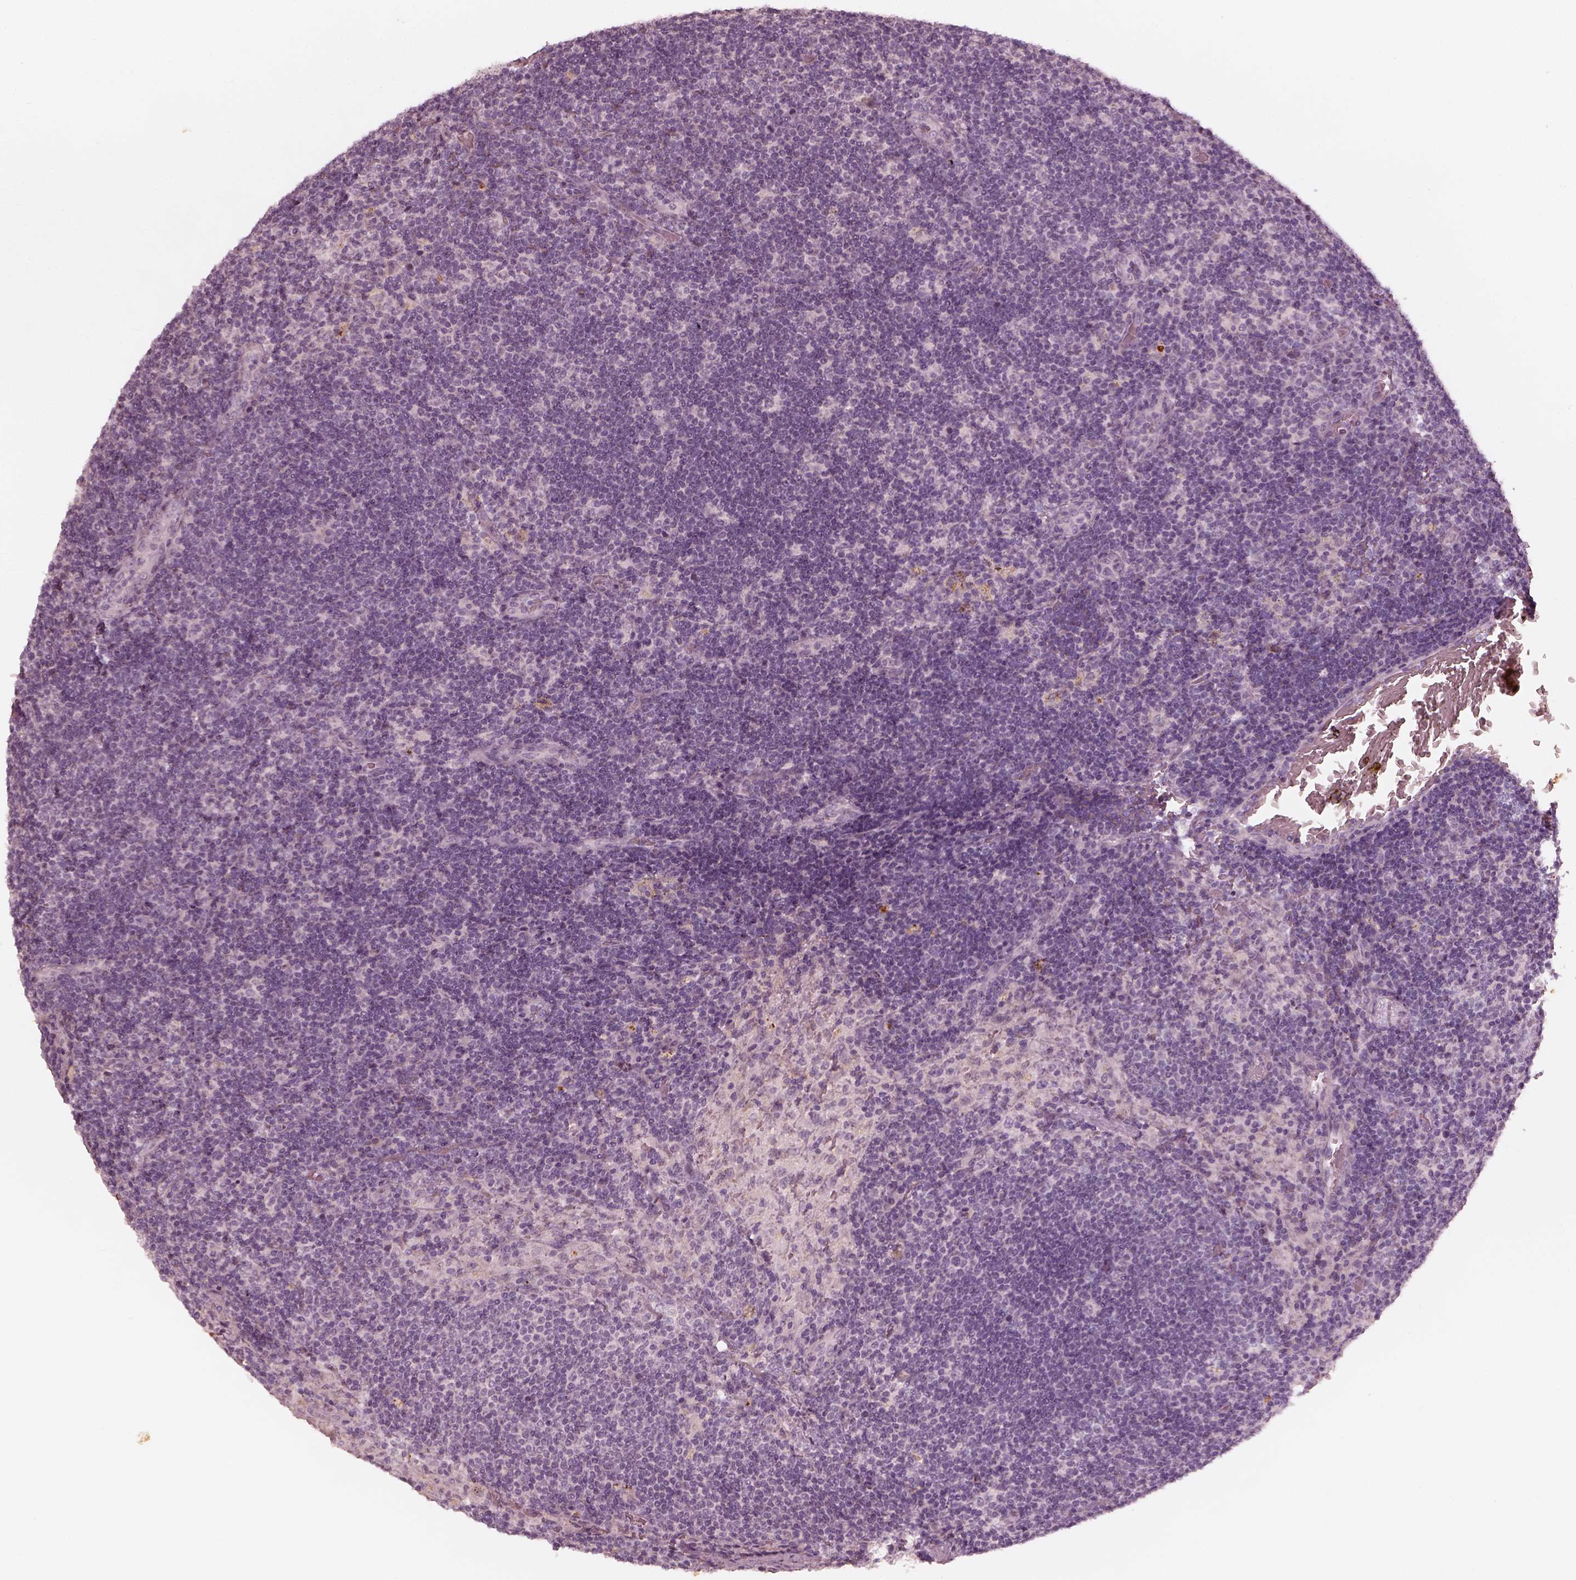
{"staining": {"intensity": "negative", "quantity": "none", "location": "none"}, "tissue": "lymph node", "cell_type": "Germinal center cells", "image_type": "normal", "snomed": [{"axis": "morphology", "description": "Normal tissue, NOS"}, {"axis": "topography", "description": "Lymph node"}], "caption": "This is an immunohistochemistry (IHC) photomicrograph of benign human lymph node. There is no expression in germinal center cells.", "gene": "ADRB3", "patient": {"sex": "male", "age": 63}}